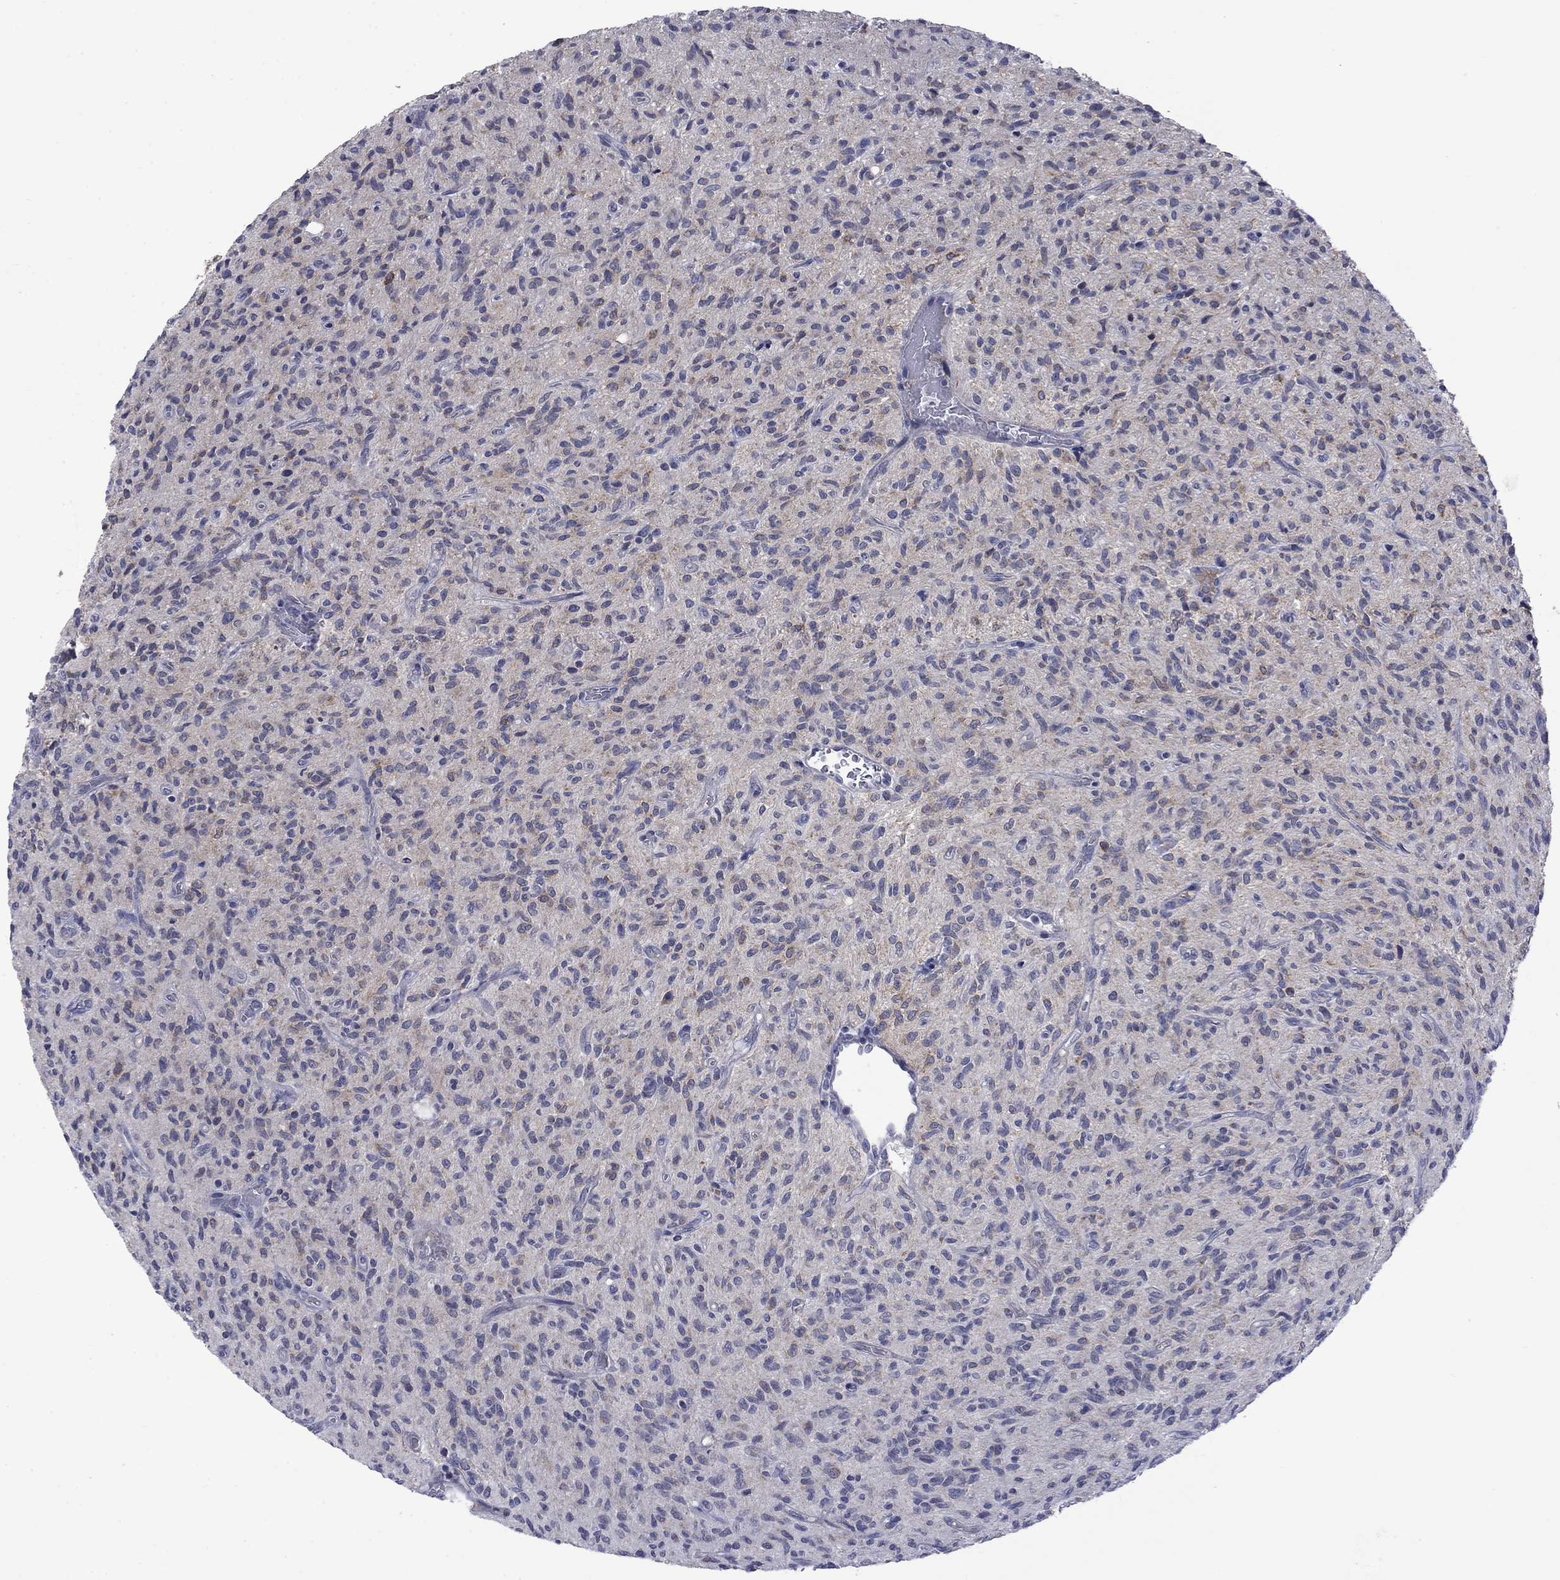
{"staining": {"intensity": "negative", "quantity": "none", "location": "none"}, "tissue": "glioma", "cell_type": "Tumor cells", "image_type": "cancer", "snomed": [{"axis": "morphology", "description": "Glioma, malignant, High grade"}, {"axis": "topography", "description": "Brain"}], "caption": "Immunohistochemistry (IHC) photomicrograph of glioma stained for a protein (brown), which shows no expression in tumor cells. (DAB (3,3'-diaminobenzidine) immunohistochemistry visualized using brightfield microscopy, high magnification).", "gene": "KCNJ16", "patient": {"sex": "male", "age": 64}}